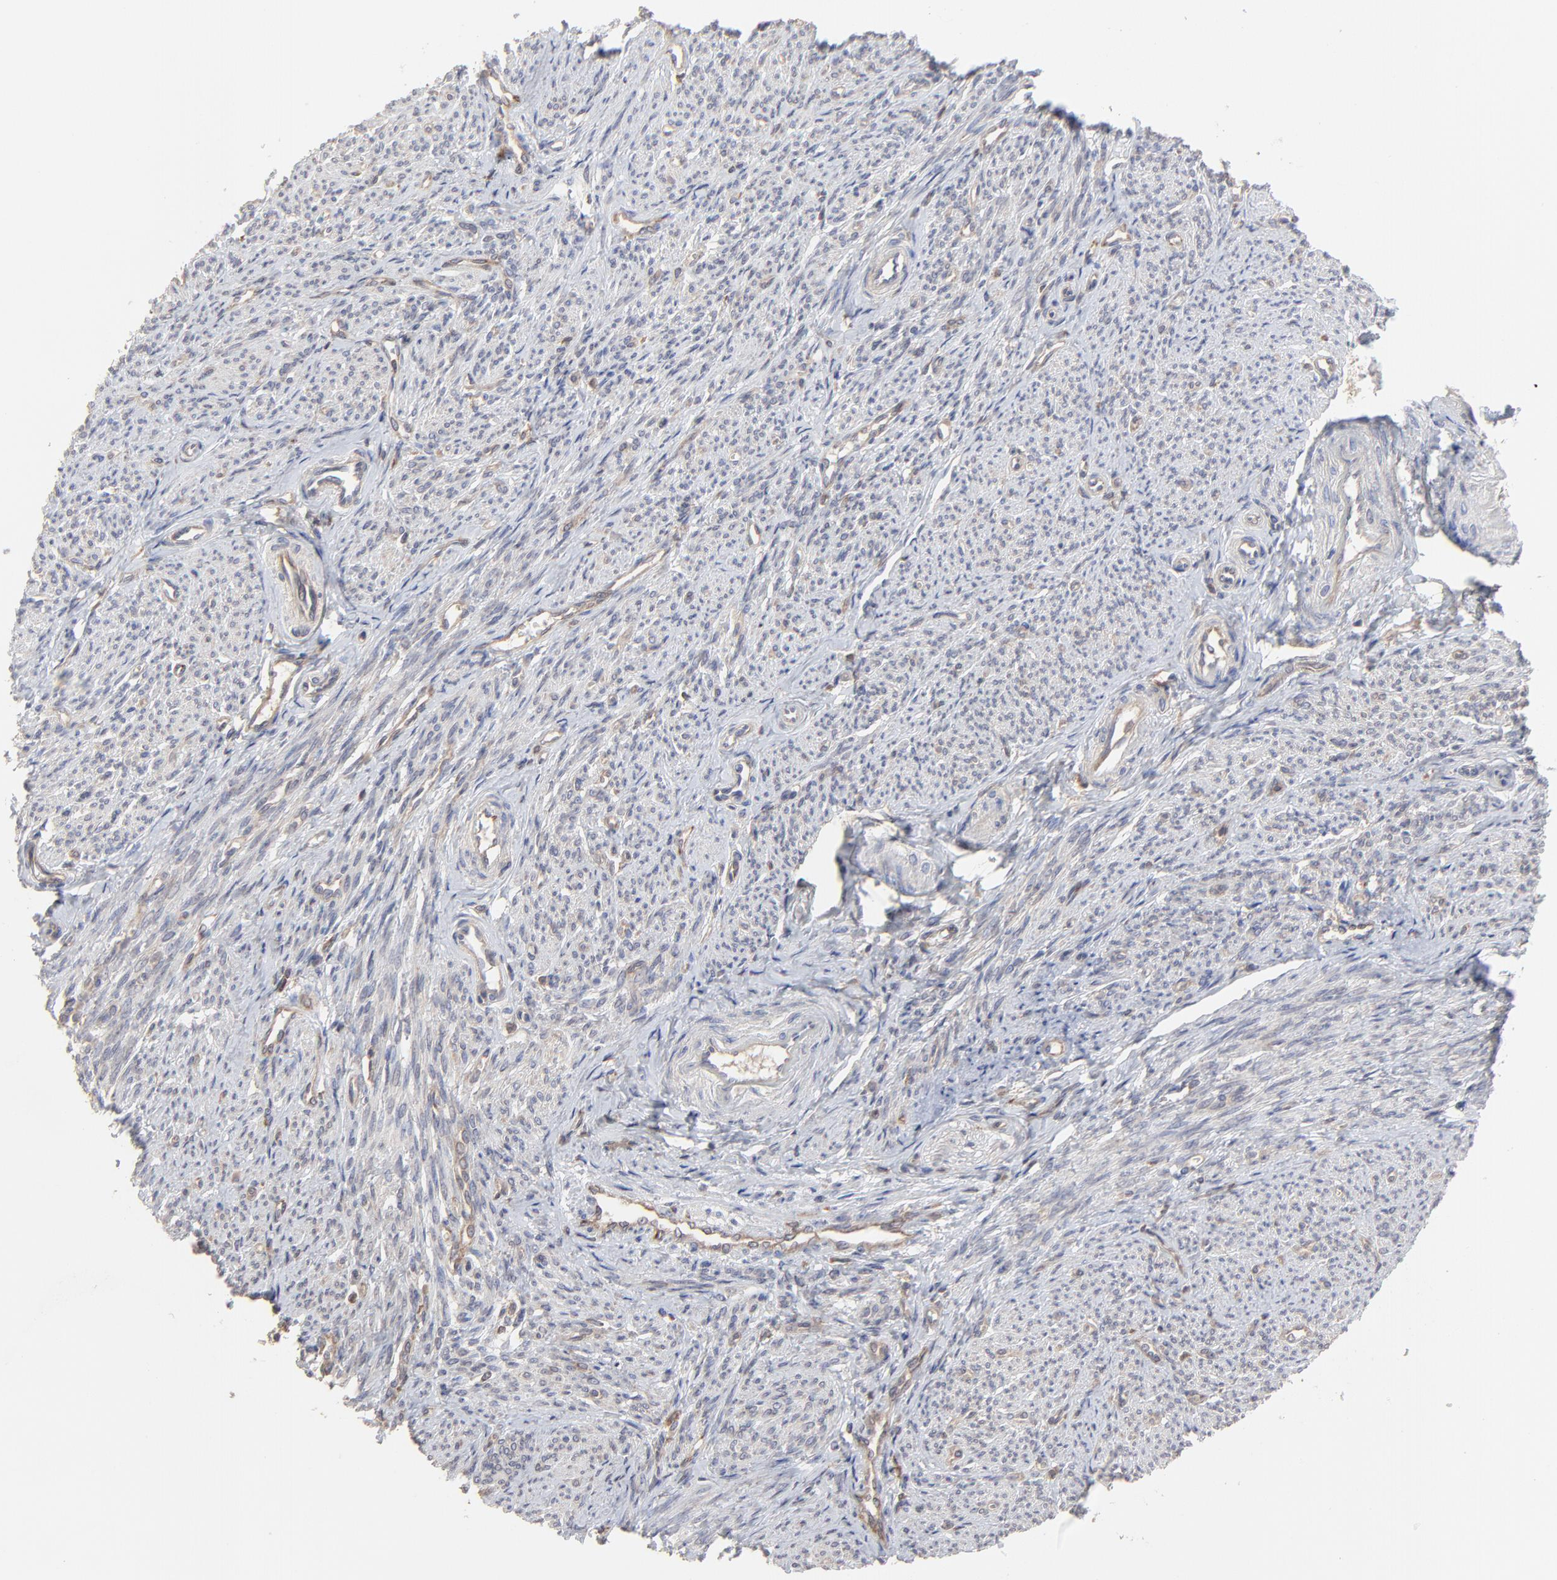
{"staining": {"intensity": "negative", "quantity": "none", "location": "none"}, "tissue": "smooth muscle", "cell_type": "Smooth muscle cells", "image_type": "normal", "snomed": [{"axis": "morphology", "description": "Normal tissue, NOS"}, {"axis": "topography", "description": "Smooth muscle"}], "caption": "DAB immunohistochemical staining of benign human smooth muscle reveals no significant staining in smooth muscle cells. Brightfield microscopy of immunohistochemistry stained with DAB (3,3'-diaminobenzidine) (brown) and hematoxylin (blue), captured at high magnification.", "gene": "RAB9A", "patient": {"sex": "female", "age": 65}}